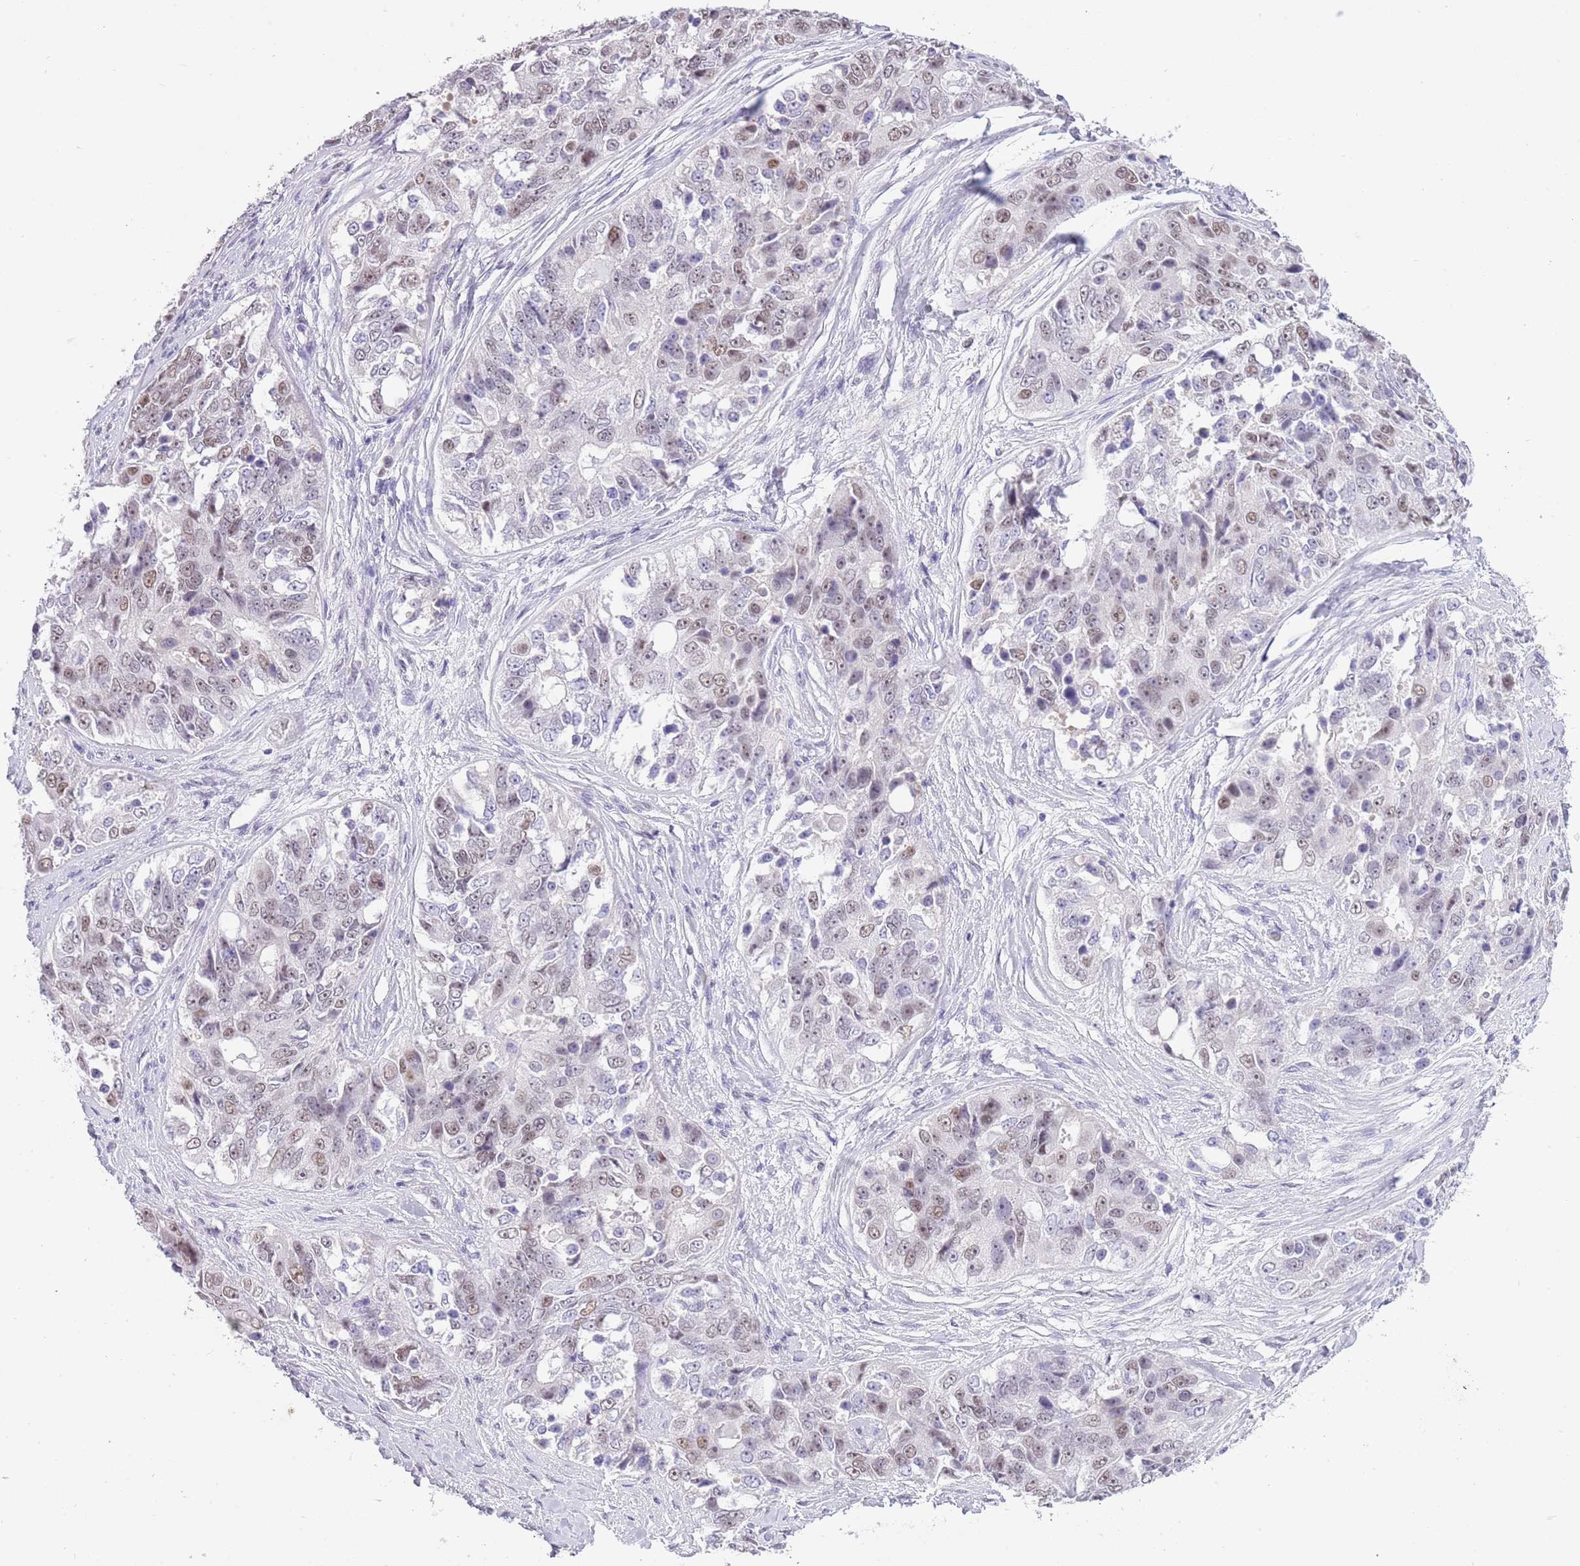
{"staining": {"intensity": "moderate", "quantity": "<25%", "location": "nuclear"}, "tissue": "ovarian cancer", "cell_type": "Tumor cells", "image_type": "cancer", "snomed": [{"axis": "morphology", "description": "Carcinoma, endometroid"}, {"axis": "topography", "description": "Ovary"}], "caption": "Protein expression by IHC demonstrates moderate nuclear expression in about <25% of tumor cells in endometroid carcinoma (ovarian).", "gene": "PPP1R17", "patient": {"sex": "female", "age": 51}}